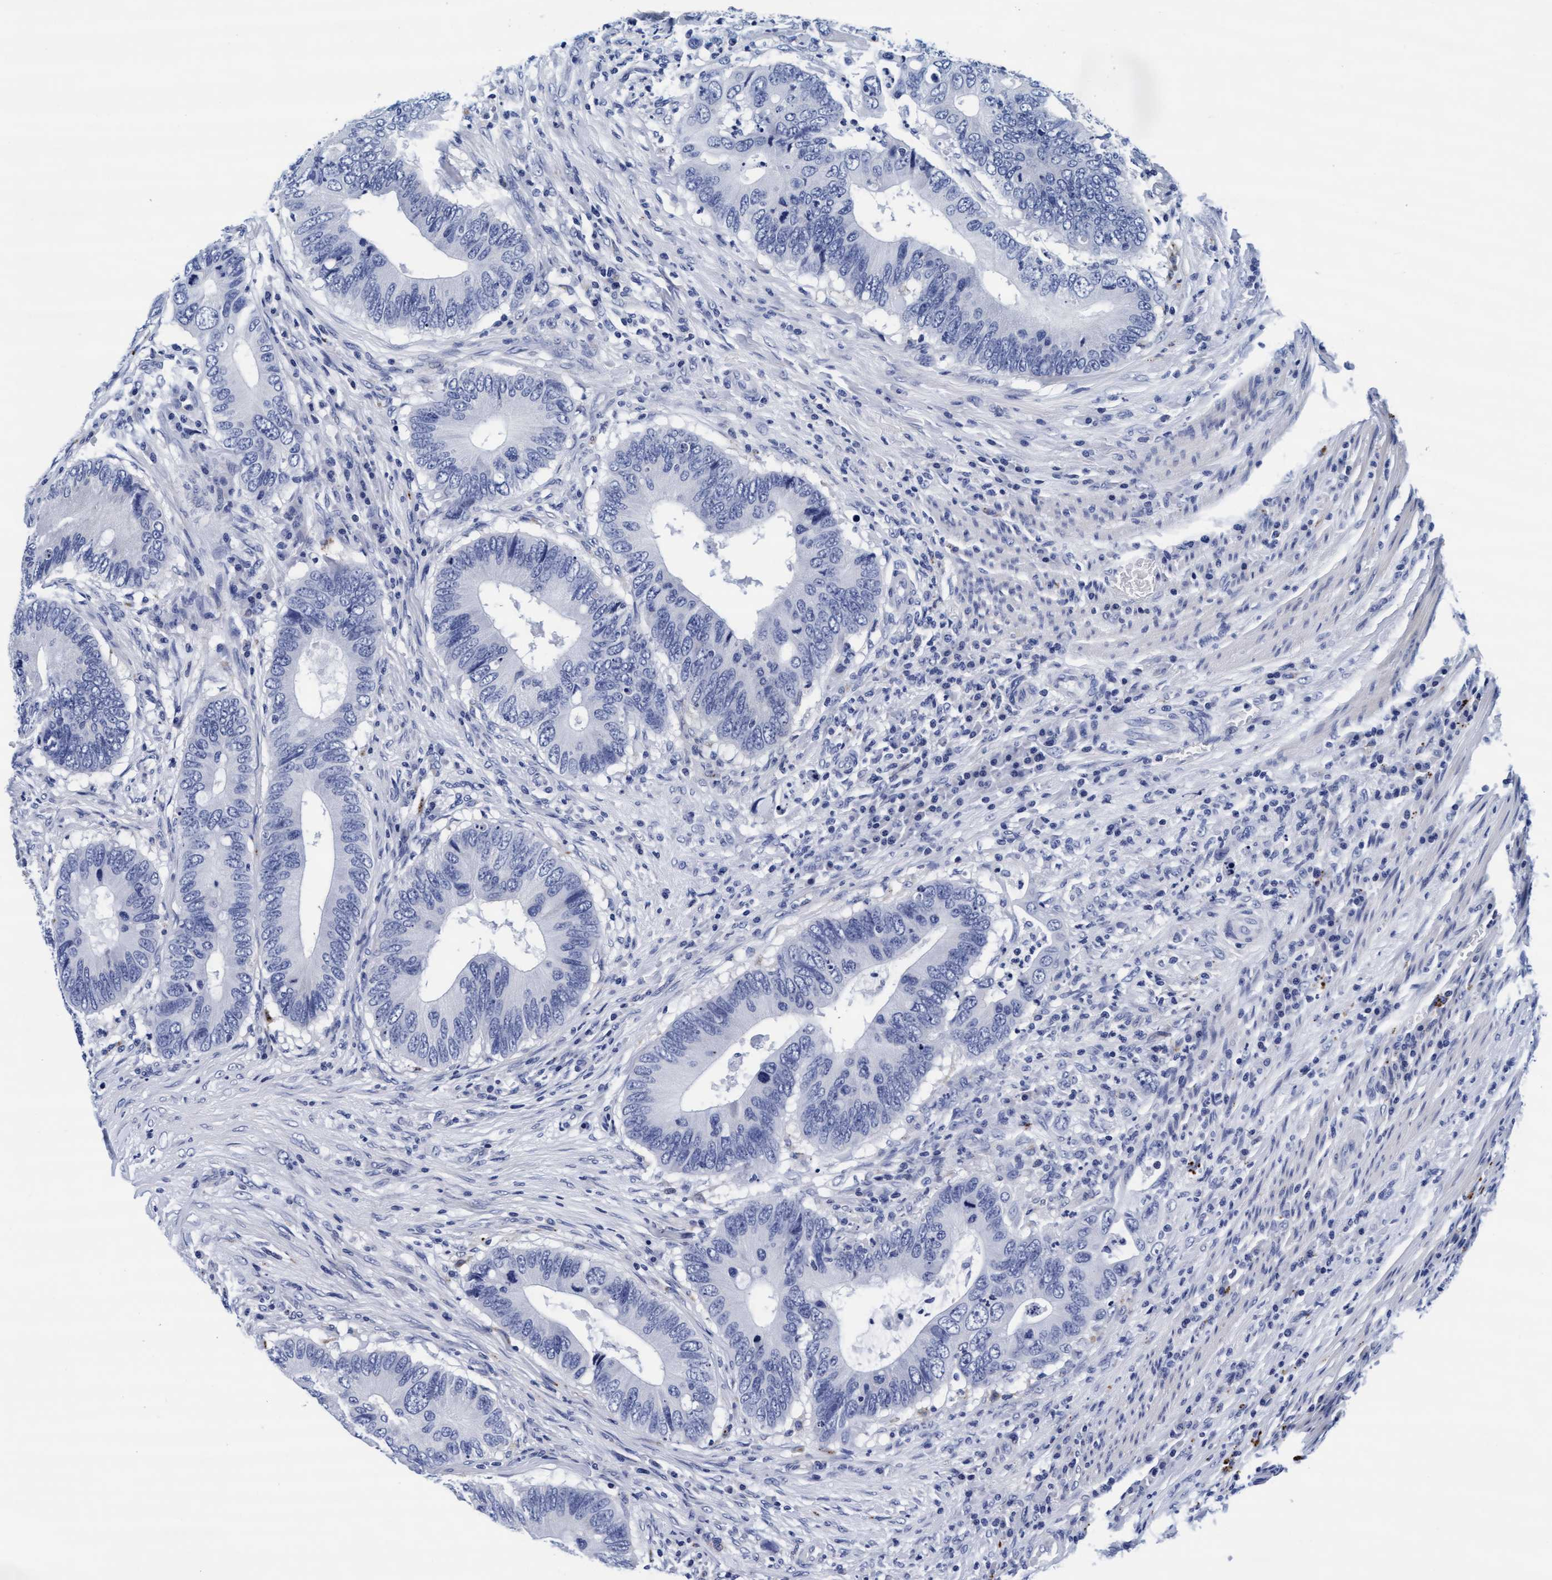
{"staining": {"intensity": "negative", "quantity": "none", "location": "none"}, "tissue": "colorectal cancer", "cell_type": "Tumor cells", "image_type": "cancer", "snomed": [{"axis": "morphology", "description": "Adenocarcinoma, NOS"}, {"axis": "topography", "description": "Colon"}], "caption": "Image shows no protein positivity in tumor cells of colorectal cancer (adenocarcinoma) tissue.", "gene": "ARSG", "patient": {"sex": "male", "age": 71}}